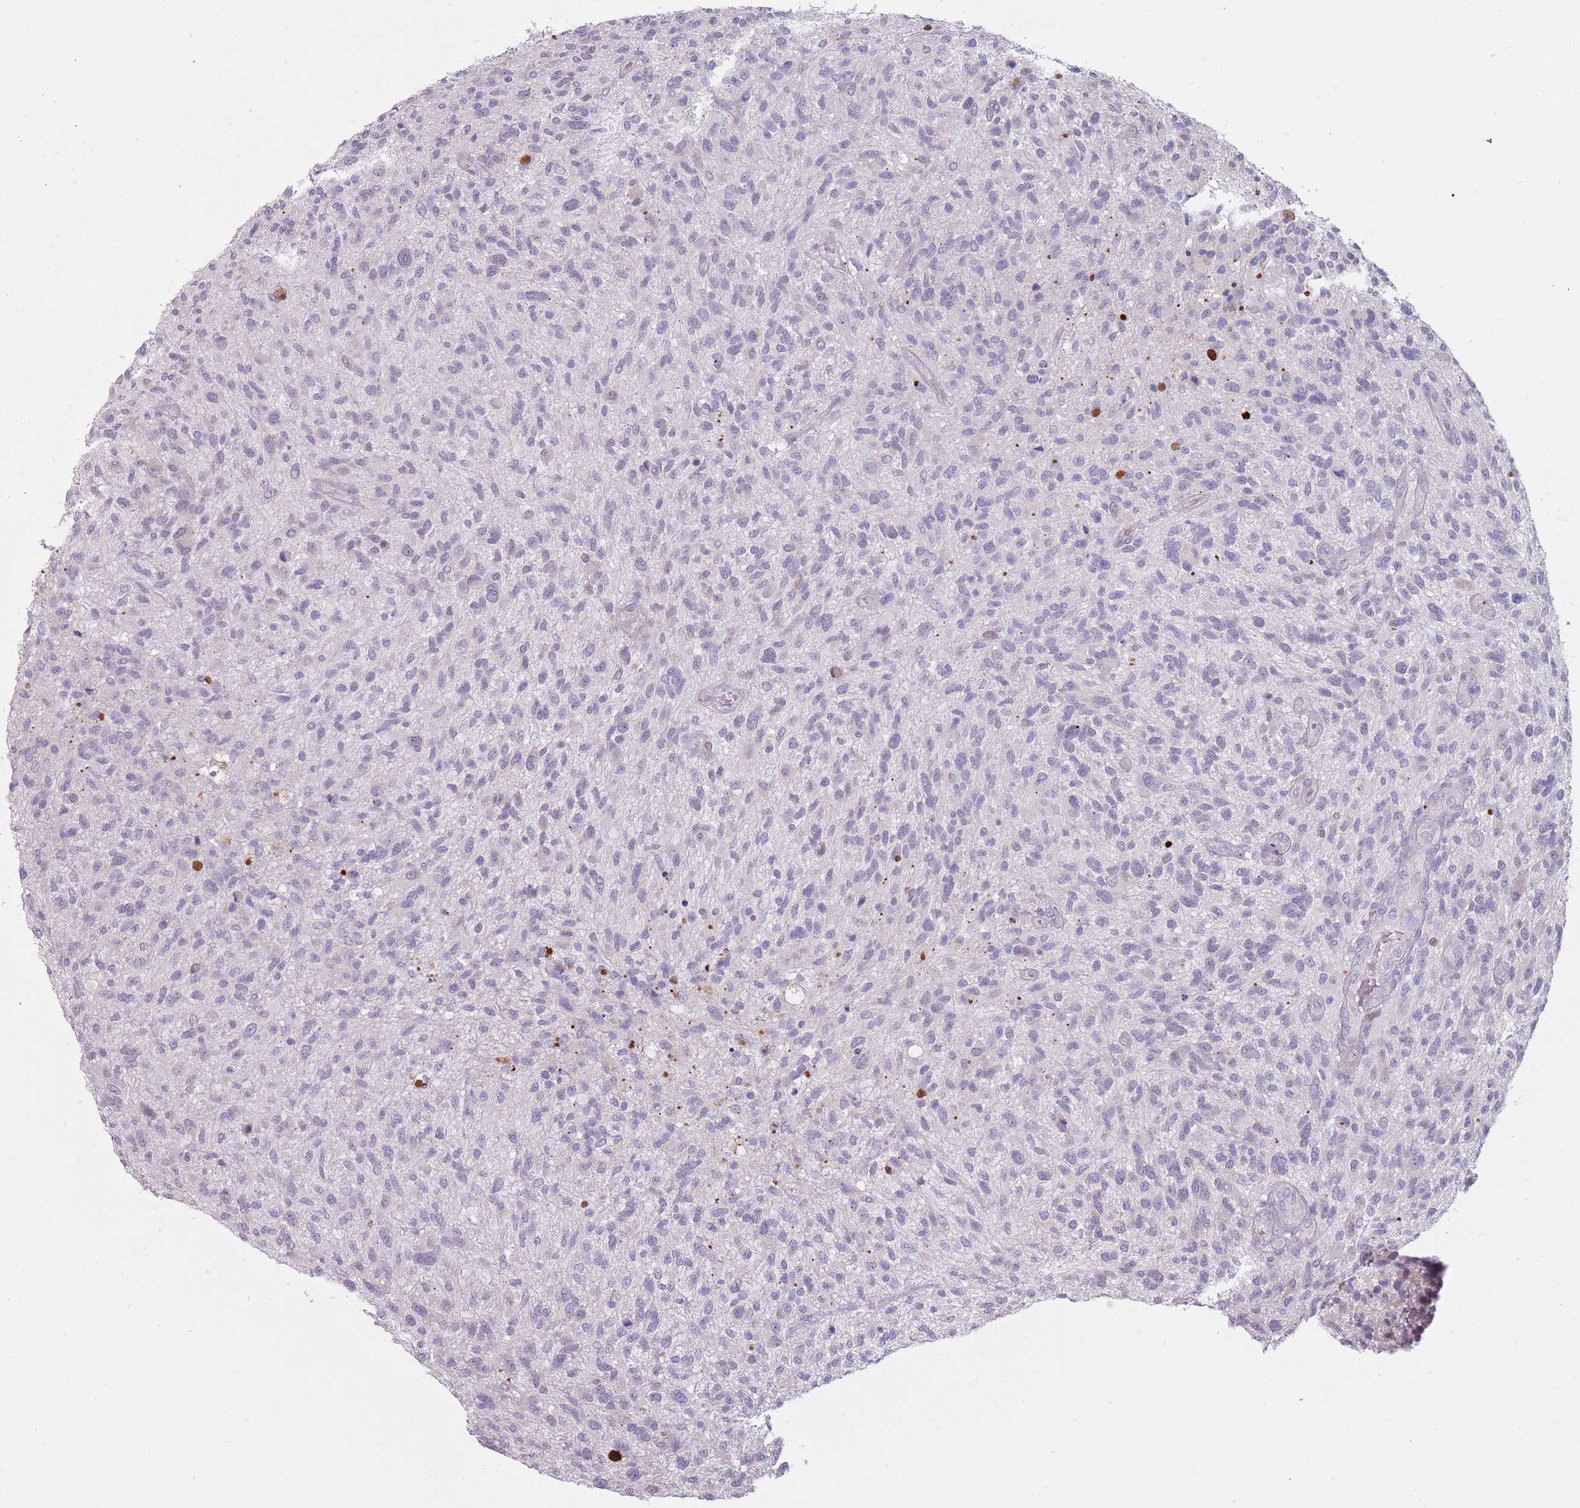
{"staining": {"intensity": "negative", "quantity": "none", "location": "none"}, "tissue": "glioma", "cell_type": "Tumor cells", "image_type": "cancer", "snomed": [{"axis": "morphology", "description": "Glioma, malignant, High grade"}, {"axis": "topography", "description": "Brain"}], "caption": "Tumor cells are negative for brown protein staining in malignant glioma (high-grade).", "gene": "DXO", "patient": {"sex": "male", "age": 47}}